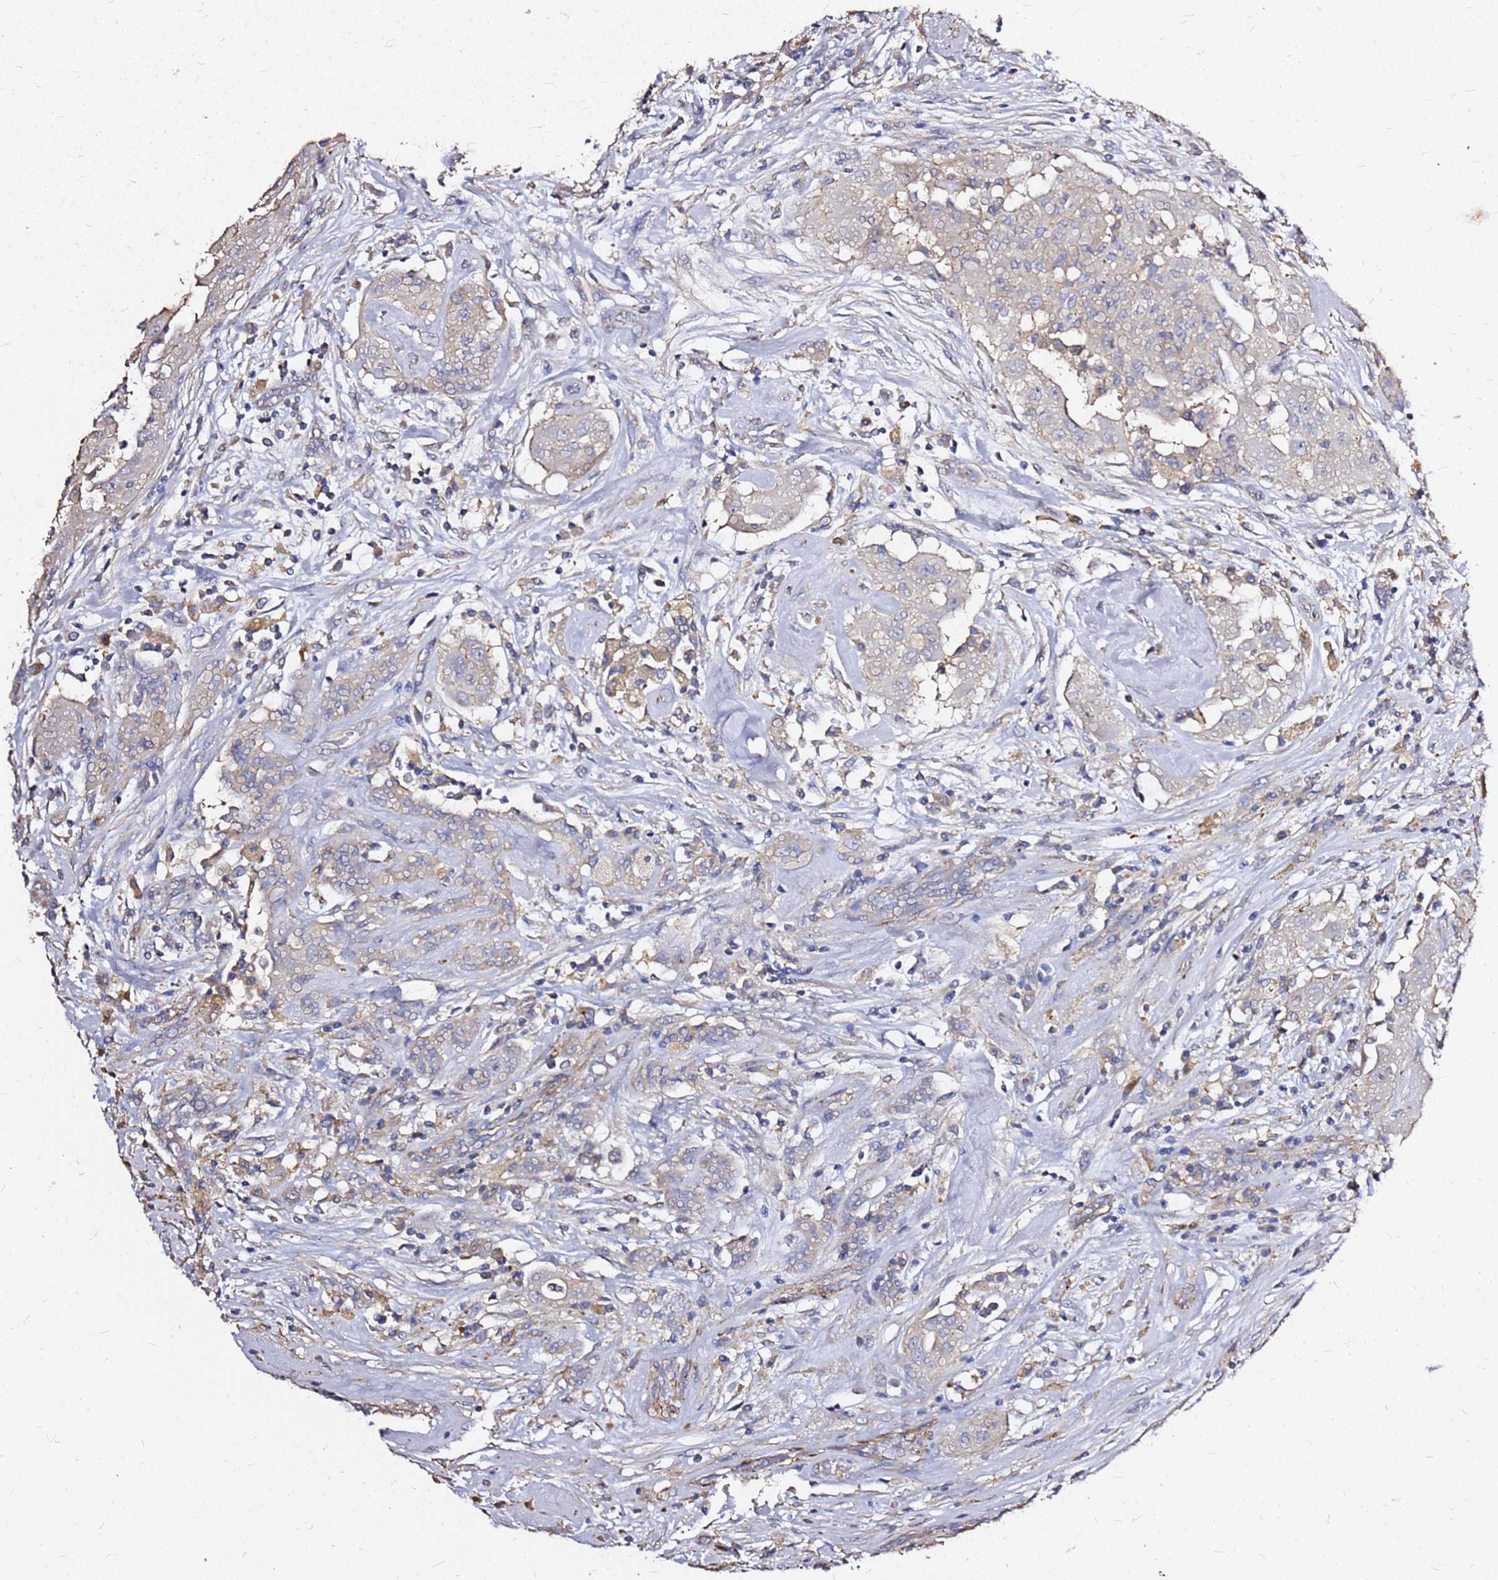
{"staining": {"intensity": "weak", "quantity": "<25%", "location": "cytoplasmic/membranous"}, "tissue": "thyroid cancer", "cell_type": "Tumor cells", "image_type": "cancer", "snomed": [{"axis": "morphology", "description": "Papillary adenocarcinoma, NOS"}, {"axis": "topography", "description": "Thyroid gland"}], "caption": "This is an immunohistochemistry photomicrograph of human papillary adenocarcinoma (thyroid). There is no staining in tumor cells.", "gene": "EXD3", "patient": {"sex": "female", "age": 59}}